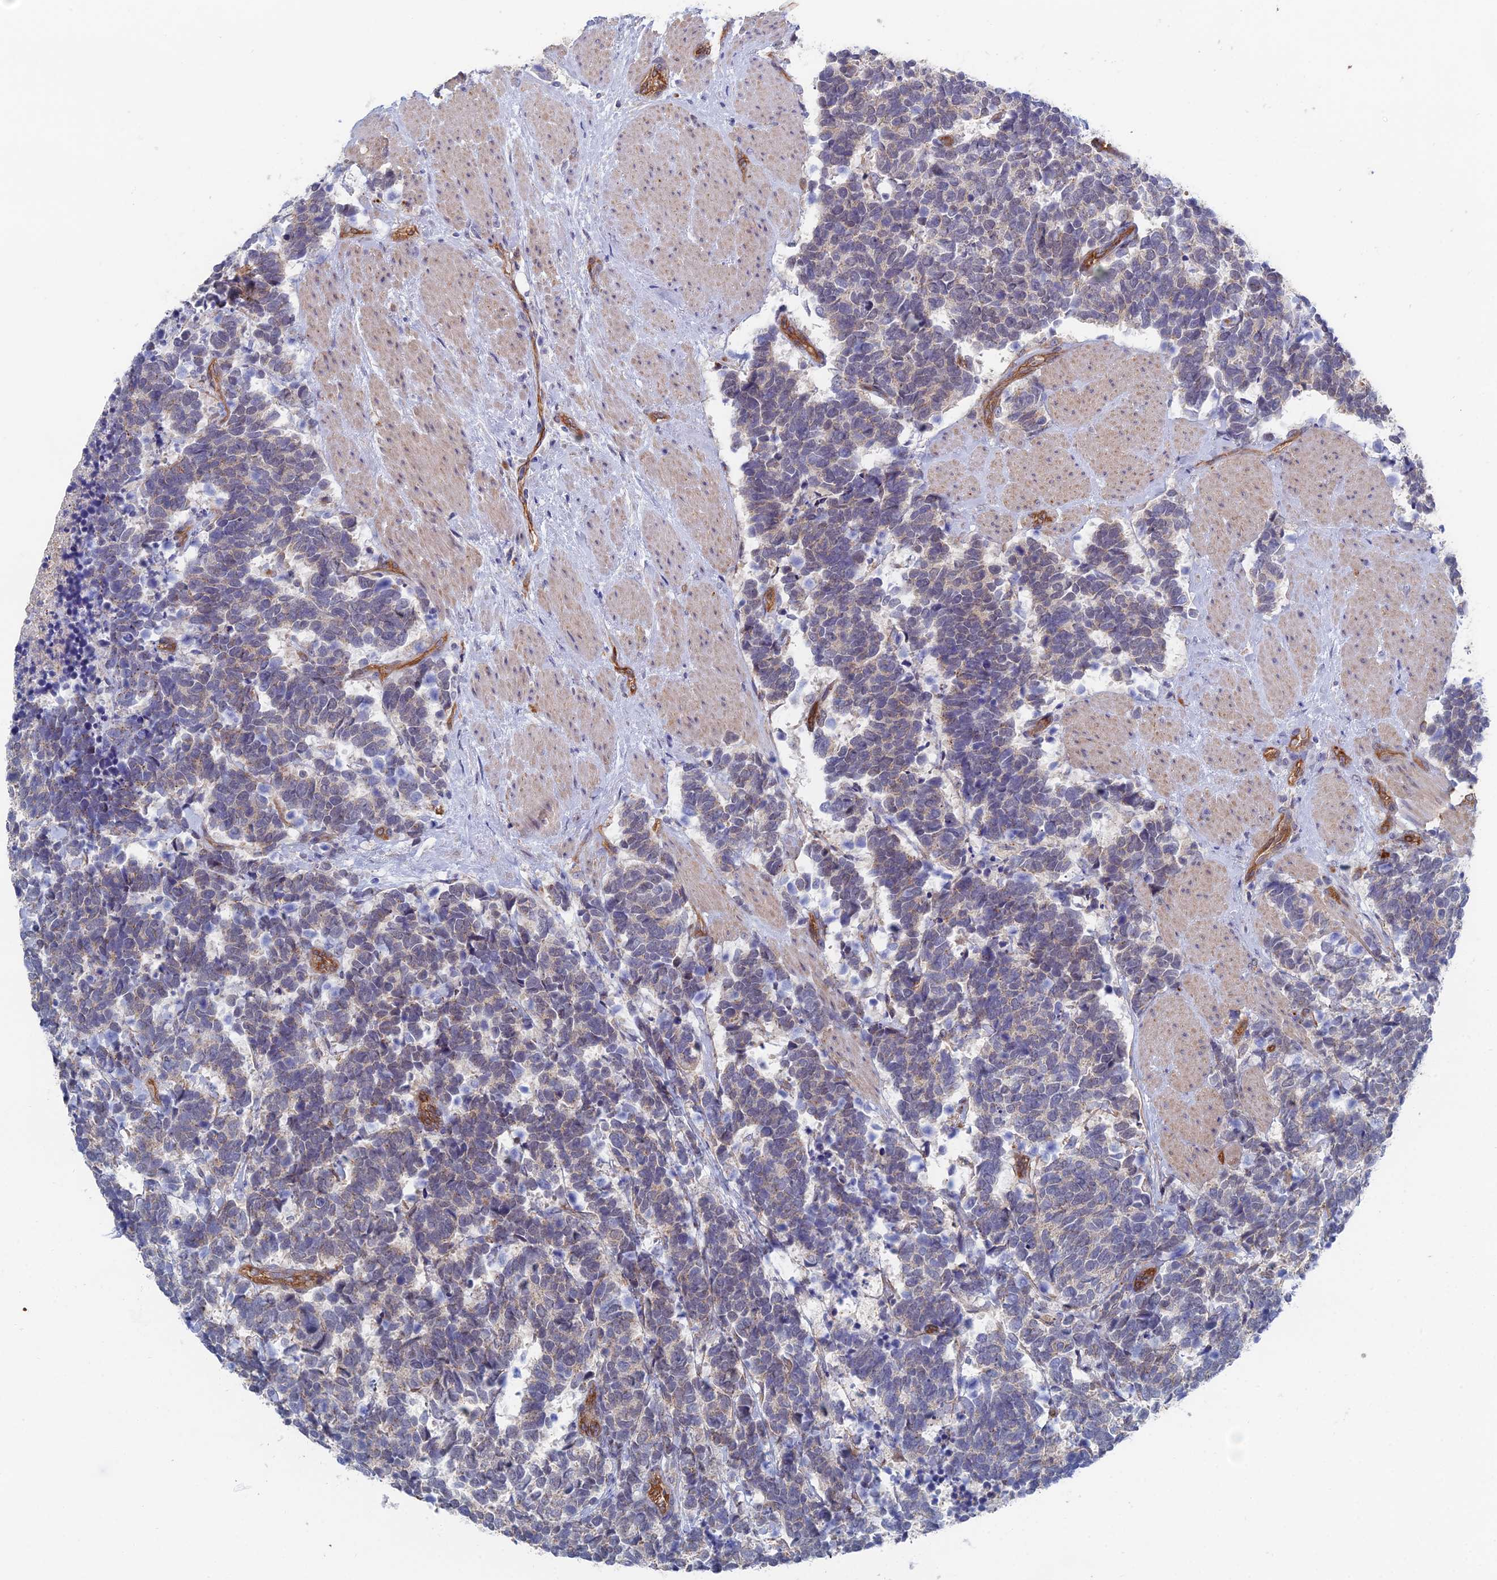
{"staining": {"intensity": "weak", "quantity": "25%-75%", "location": "cytoplasmic/membranous"}, "tissue": "carcinoid", "cell_type": "Tumor cells", "image_type": "cancer", "snomed": [{"axis": "morphology", "description": "Carcinoma, NOS"}, {"axis": "morphology", "description": "Carcinoid, malignant, NOS"}, {"axis": "topography", "description": "Prostate"}], "caption": "An IHC image of neoplastic tissue is shown. Protein staining in brown labels weak cytoplasmic/membranous positivity in carcinoma within tumor cells.", "gene": "ARAP3", "patient": {"sex": "male", "age": 57}}